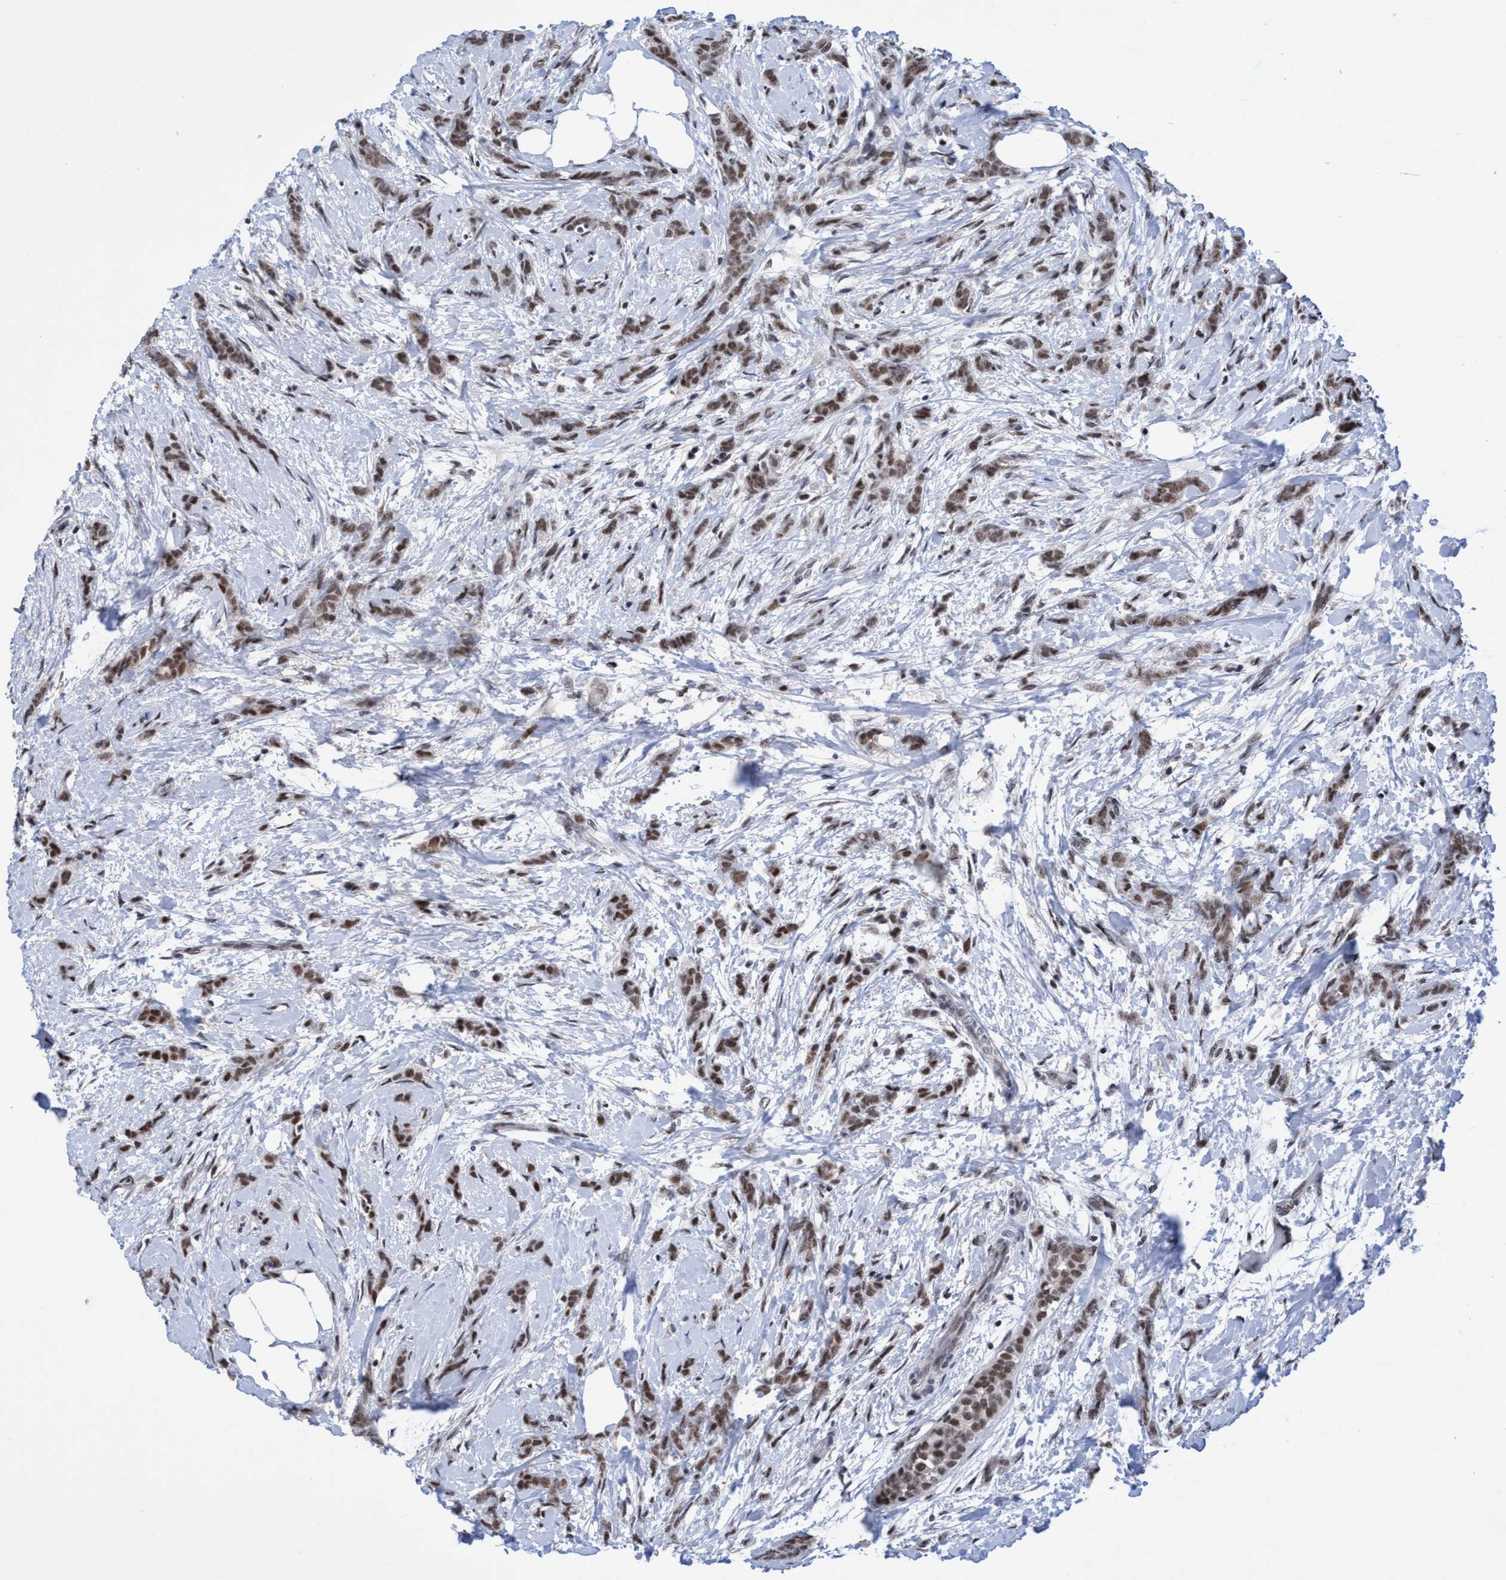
{"staining": {"intensity": "moderate", "quantity": ">75%", "location": "nuclear"}, "tissue": "breast cancer", "cell_type": "Tumor cells", "image_type": "cancer", "snomed": [{"axis": "morphology", "description": "Lobular carcinoma, in situ"}, {"axis": "morphology", "description": "Lobular carcinoma"}, {"axis": "topography", "description": "Breast"}], "caption": "Moderate nuclear protein expression is seen in approximately >75% of tumor cells in breast cancer (lobular carcinoma). (DAB (3,3'-diaminobenzidine) IHC with brightfield microscopy, high magnification).", "gene": "C9orf78", "patient": {"sex": "female", "age": 41}}